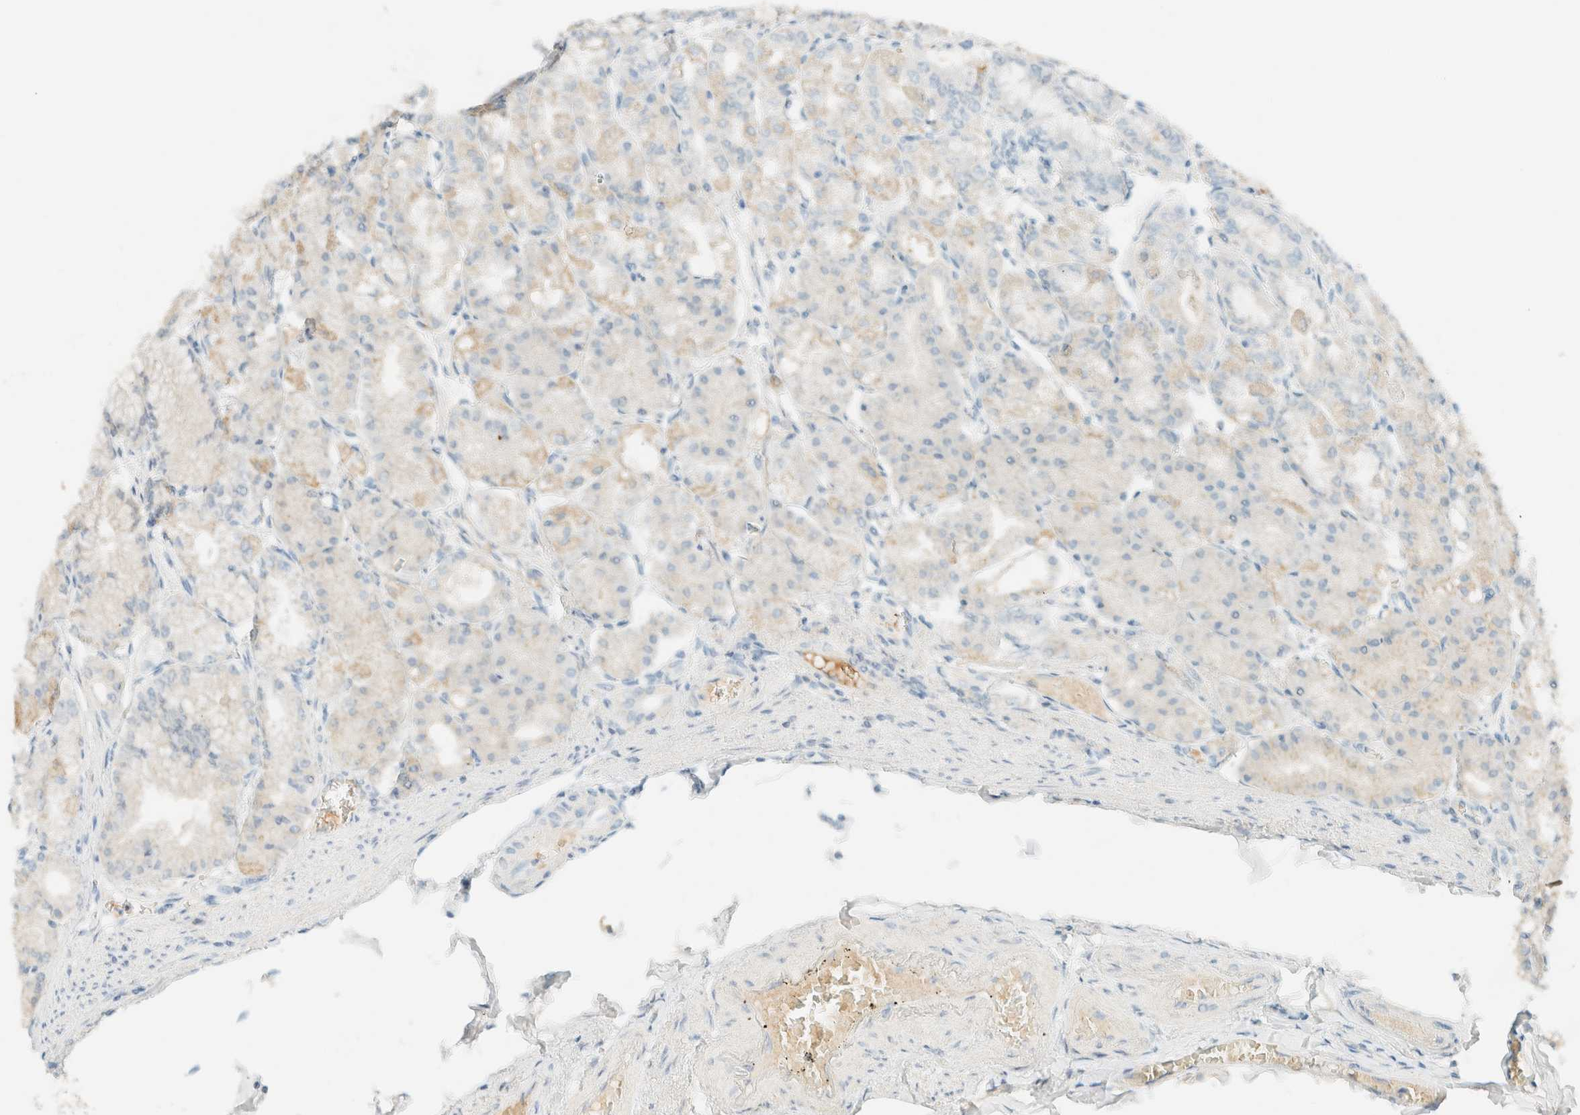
{"staining": {"intensity": "negative", "quantity": "none", "location": "none"}, "tissue": "stomach", "cell_type": "Glandular cells", "image_type": "normal", "snomed": [{"axis": "morphology", "description": "Normal tissue, NOS"}, {"axis": "topography", "description": "Stomach, lower"}], "caption": "An IHC histopathology image of unremarkable stomach is shown. There is no staining in glandular cells of stomach. The staining is performed using DAB brown chromogen with nuclei counter-stained in using hematoxylin.", "gene": "GPA33", "patient": {"sex": "male", "age": 71}}